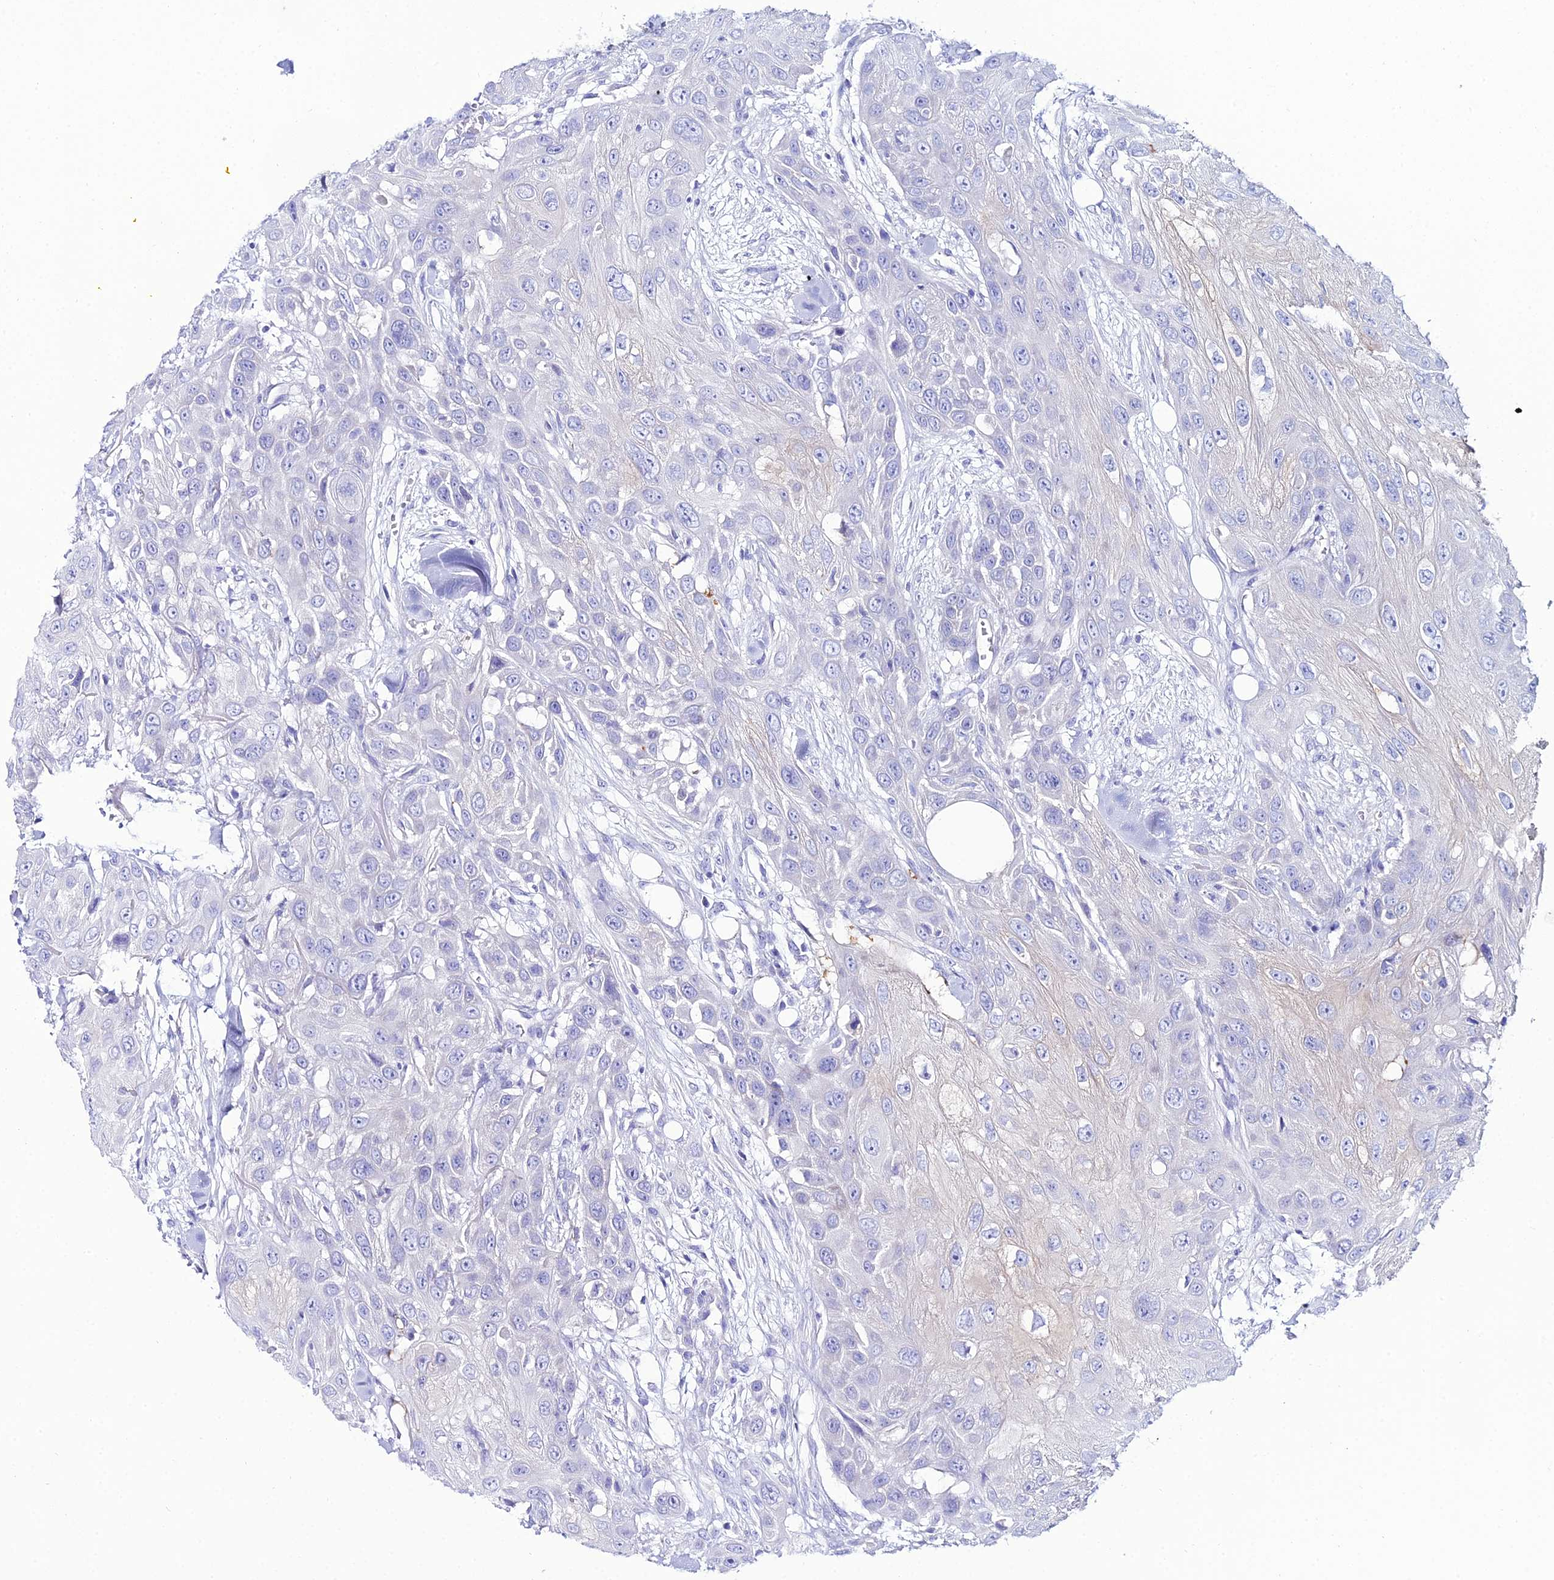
{"staining": {"intensity": "negative", "quantity": "none", "location": "none"}, "tissue": "head and neck cancer", "cell_type": "Tumor cells", "image_type": "cancer", "snomed": [{"axis": "morphology", "description": "Squamous cell carcinoma, NOS"}, {"axis": "topography", "description": "Head-Neck"}], "caption": "Immunohistochemistry (IHC) of head and neck cancer shows no positivity in tumor cells. The staining is performed using DAB (3,3'-diaminobenzidine) brown chromogen with nuclei counter-stained in using hematoxylin.", "gene": "OR4D5", "patient": {"sex": "male", "age": 81}}